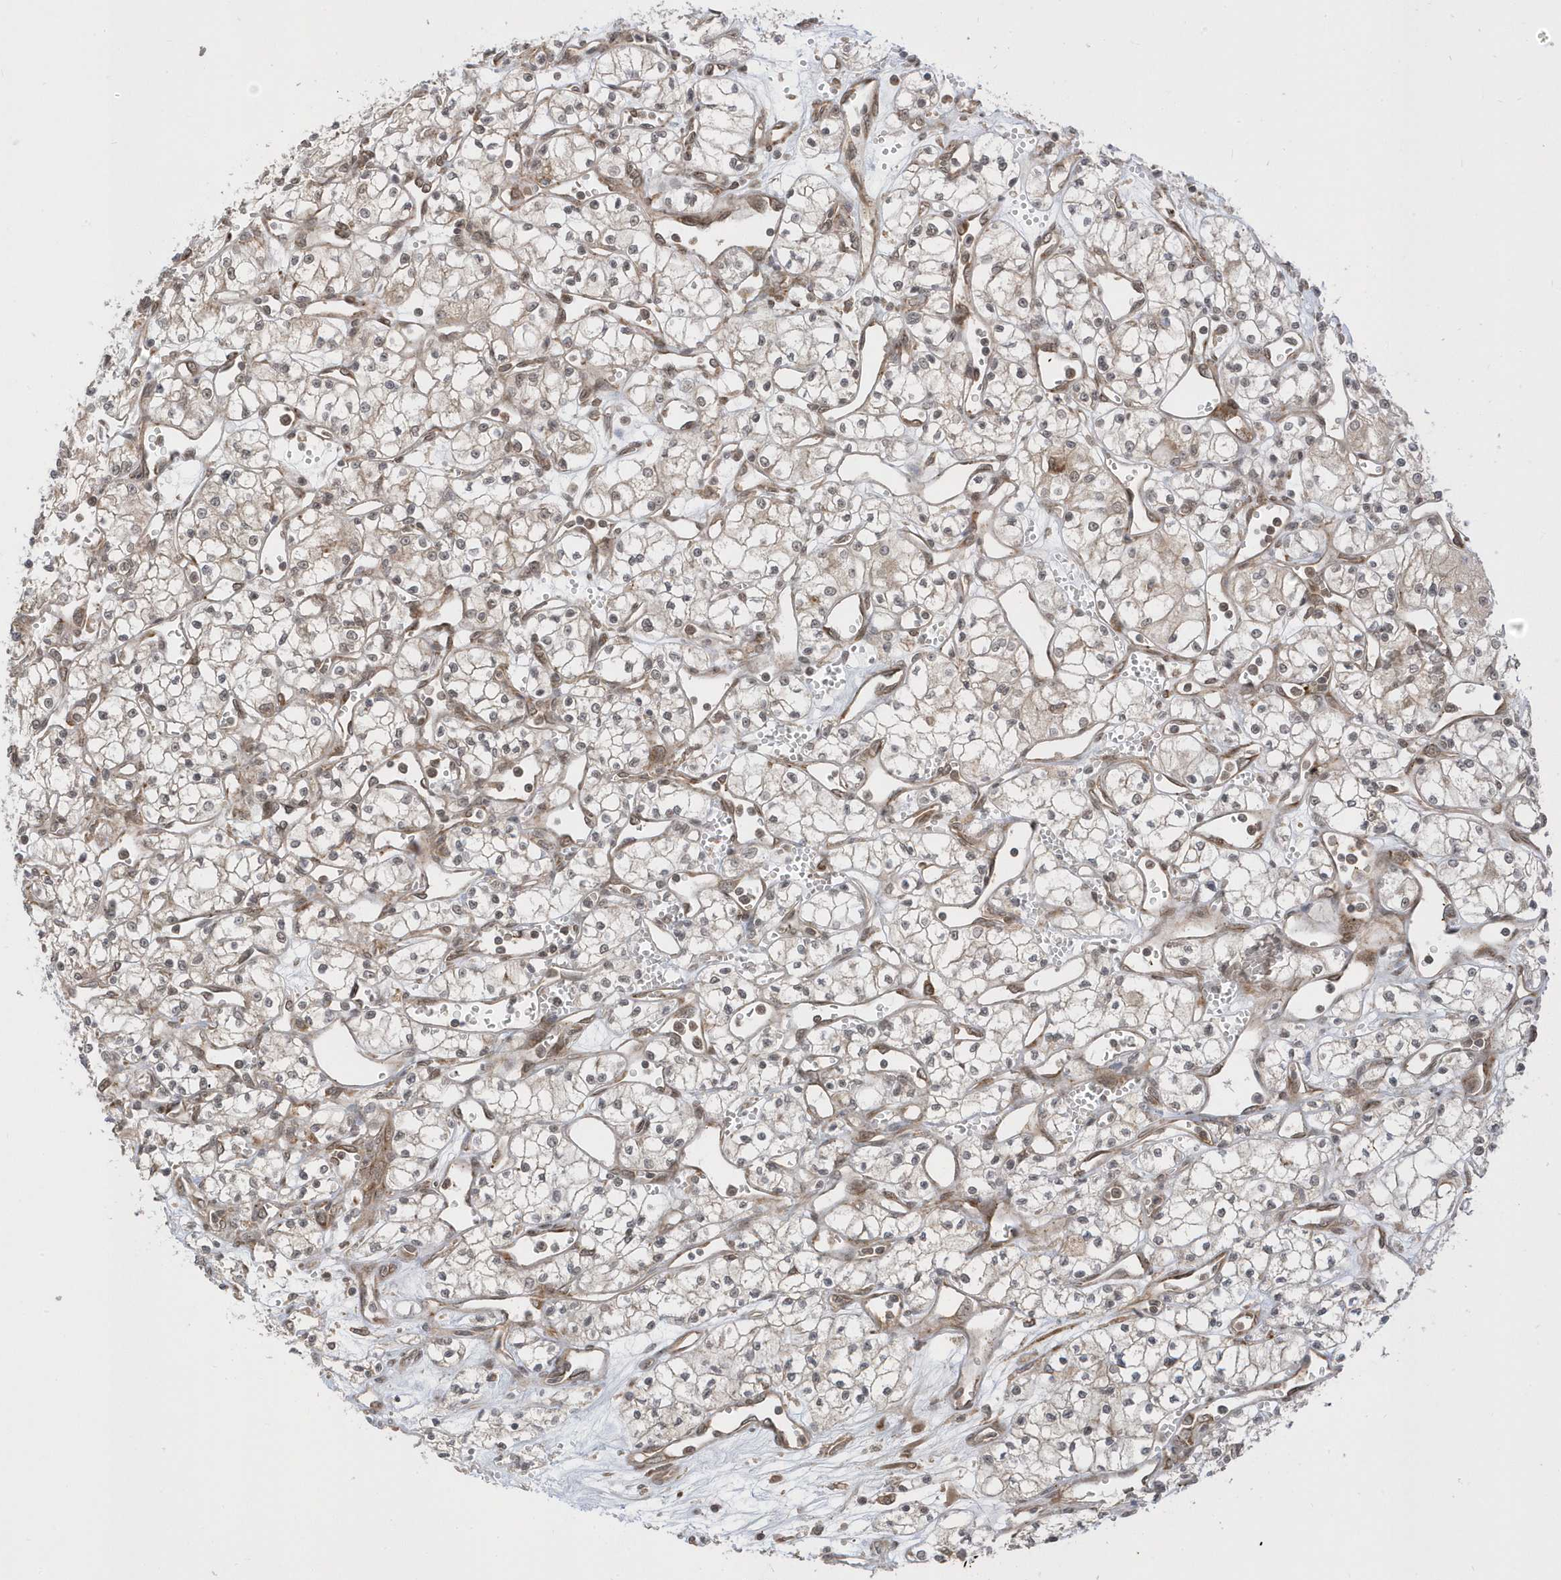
{"staining": {"intensity": "weak", "quantity": "25%-75%", "location": "cytoplasmic/membranous"}, "tissue": "renal cancer", "cell_type": "Tumor cells", "image_type": "cancer", "snomed": [{"axis": "morphology", "description": "Adenocarcinoma, NOS"}, {"axis": "topography", "description": "Kidney"}], "caption": "High-power microscopy captured an immunohistochemistry micrograph of renal cancer, revealing weak cytoplasmic/membranous positivity in approximately 25%-75% of tumor cells.", "gene": "METTL21A", "patient": {"sex": "male", "age": 59}}